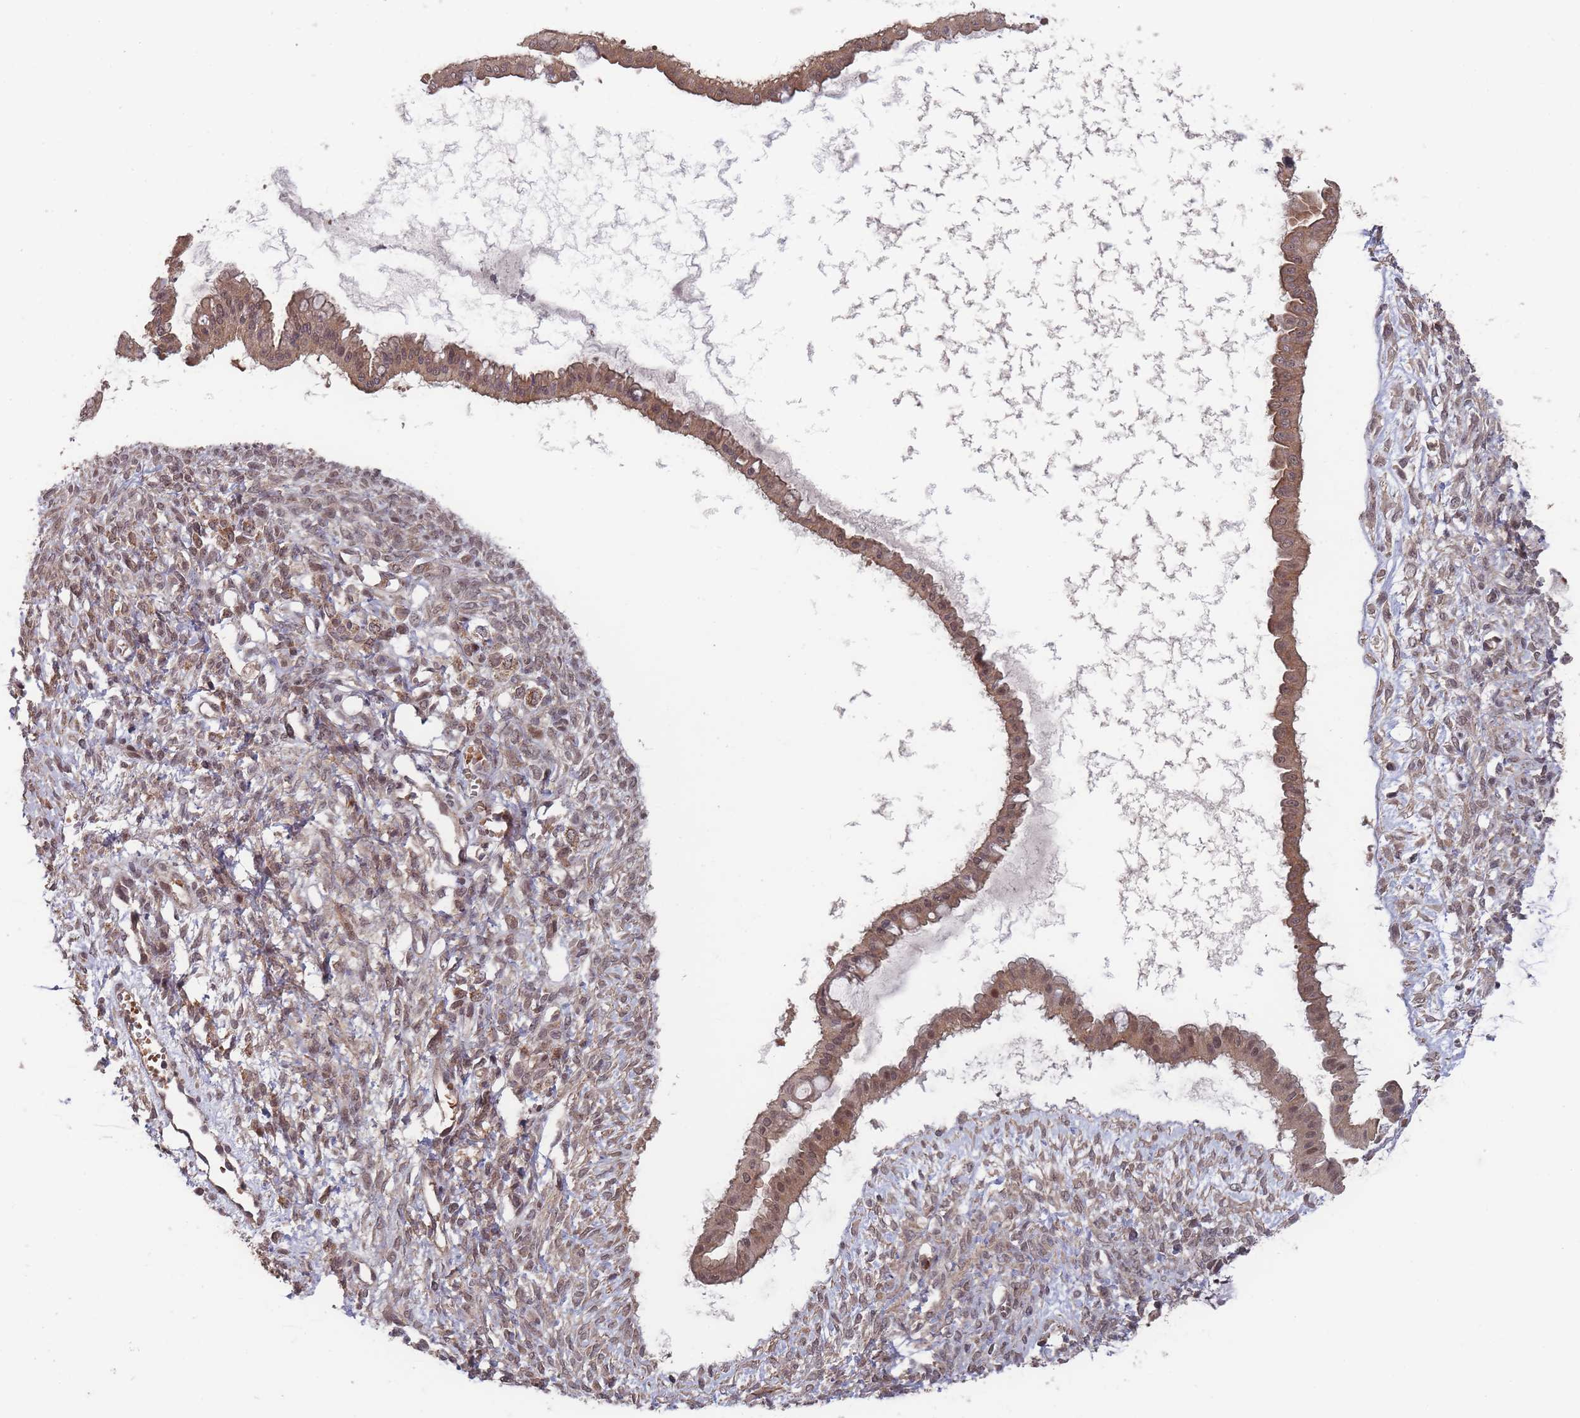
{"staining": {"intensity": "moderate", "quantity": ">75%", "location": "cytoplasmic/membranous,nuclear"}, "tissue": "ovarian cancer", "cell_type": "Tumor cells", "image_type": "cancer", "snomed": [{"axis": "morphology", "description": "Cystadenocarcinoma, mucinous, NOS"}, {"axis": "topography", "description": "Ovary"}], "caption": "A brown stain shows moderate cytoplasmic/membranous and nuclear expression of a protein in human ovarian cancer tumor cells. The protein of interest is shown in brown color, while the nuclei are stained blue.", "gene": "SF3B1", "patient": {"sex": "female", "age": 73}}